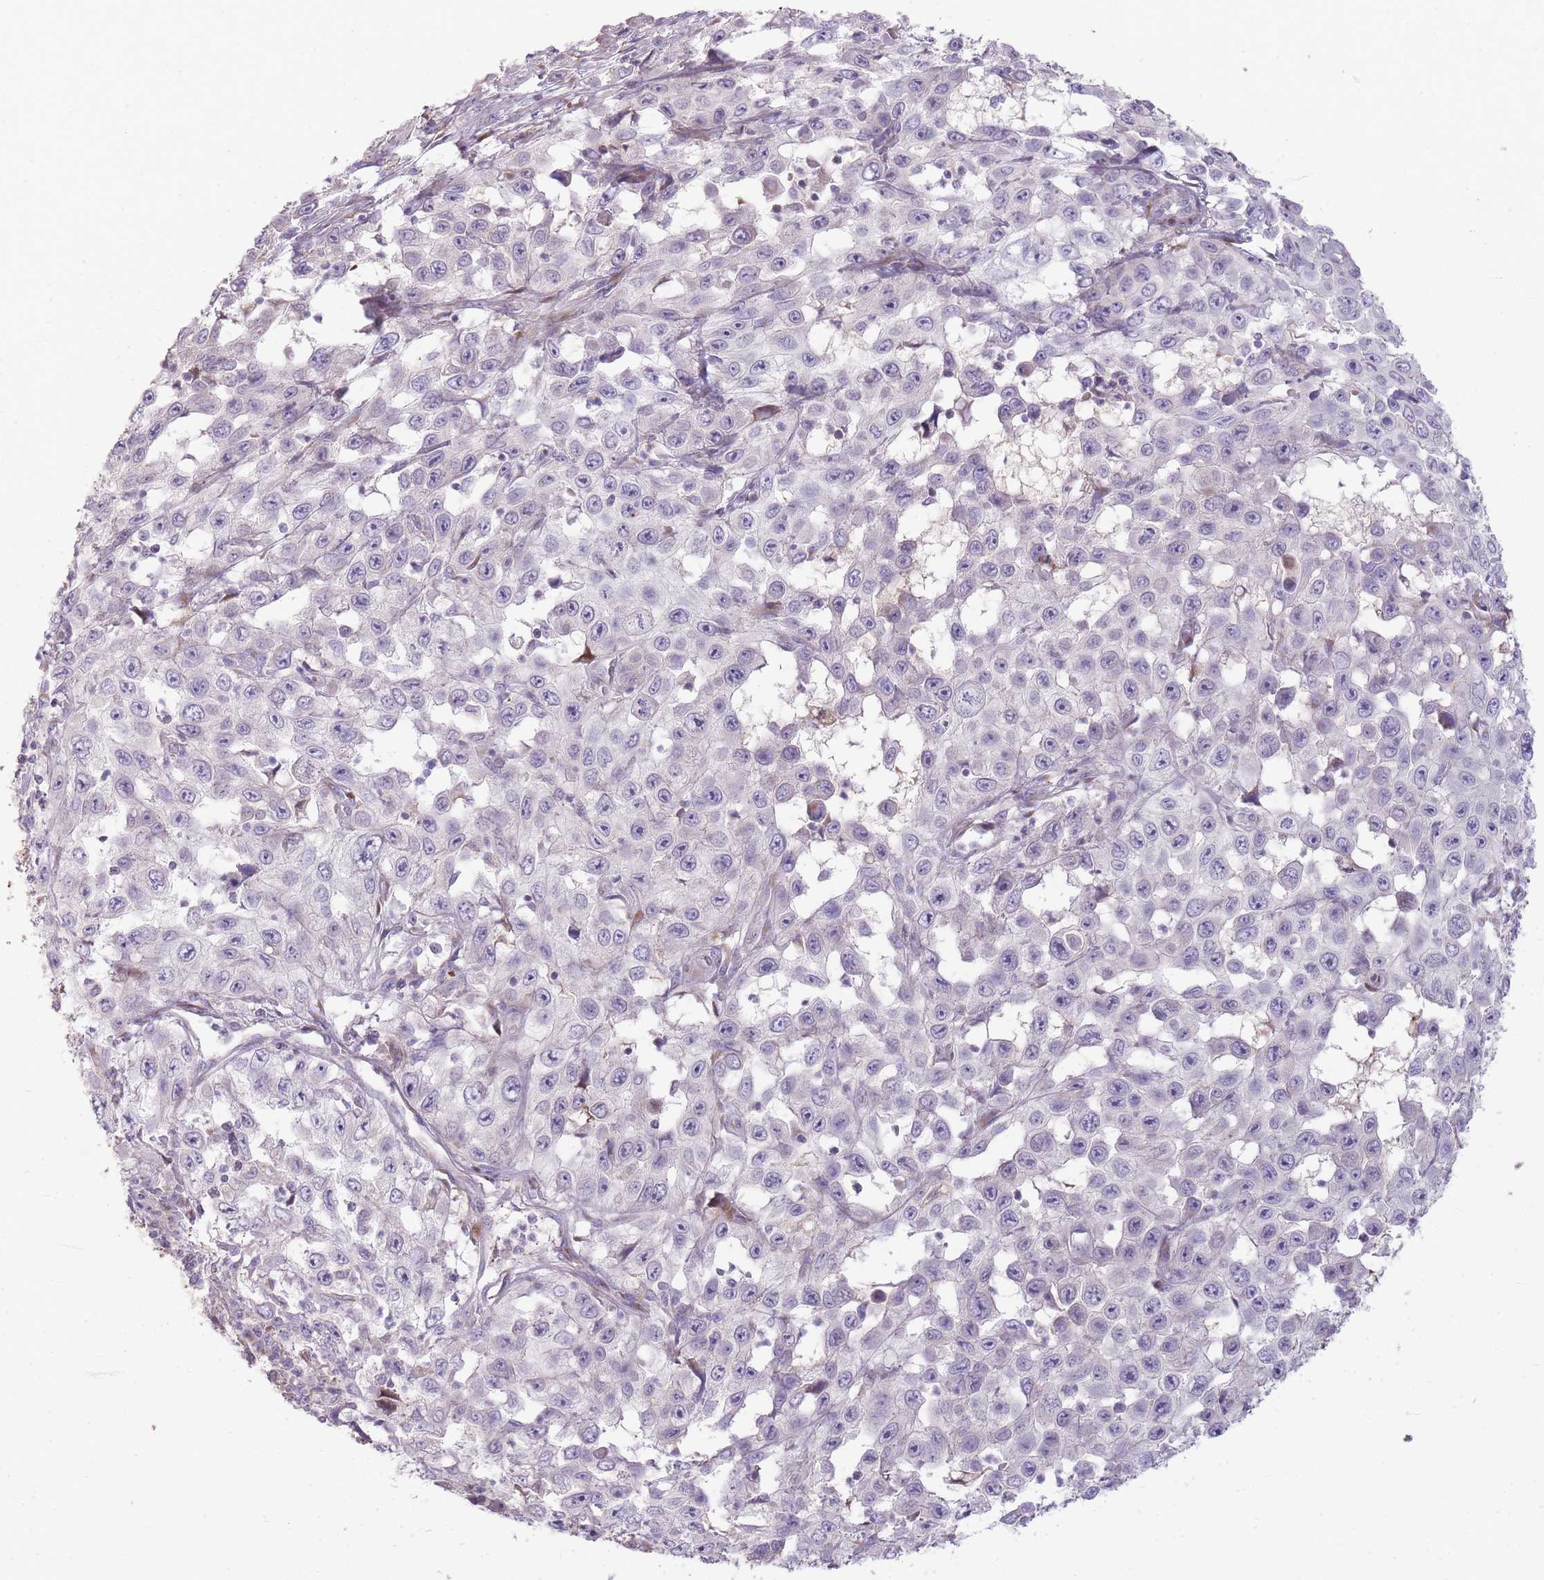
{"staining": {"intensity": "negative", "quantity": "none", "location": "none"}, "tissue": "skin cancer", "cell_type": "Tumor cells", "image_type": "cancer", "snomed": [{"axis": "morphology", "description": "Squamous cell carcinoma, NOS"}, {"axis": "topography", "description": "Skin"}], "caption": "Immunohistochemical staining of squamous cell carcinoma (skin) shows no significant expression in tumor cells.", "gene": "PPP3R2", "patient": {"sex": "male", "age": 82}}